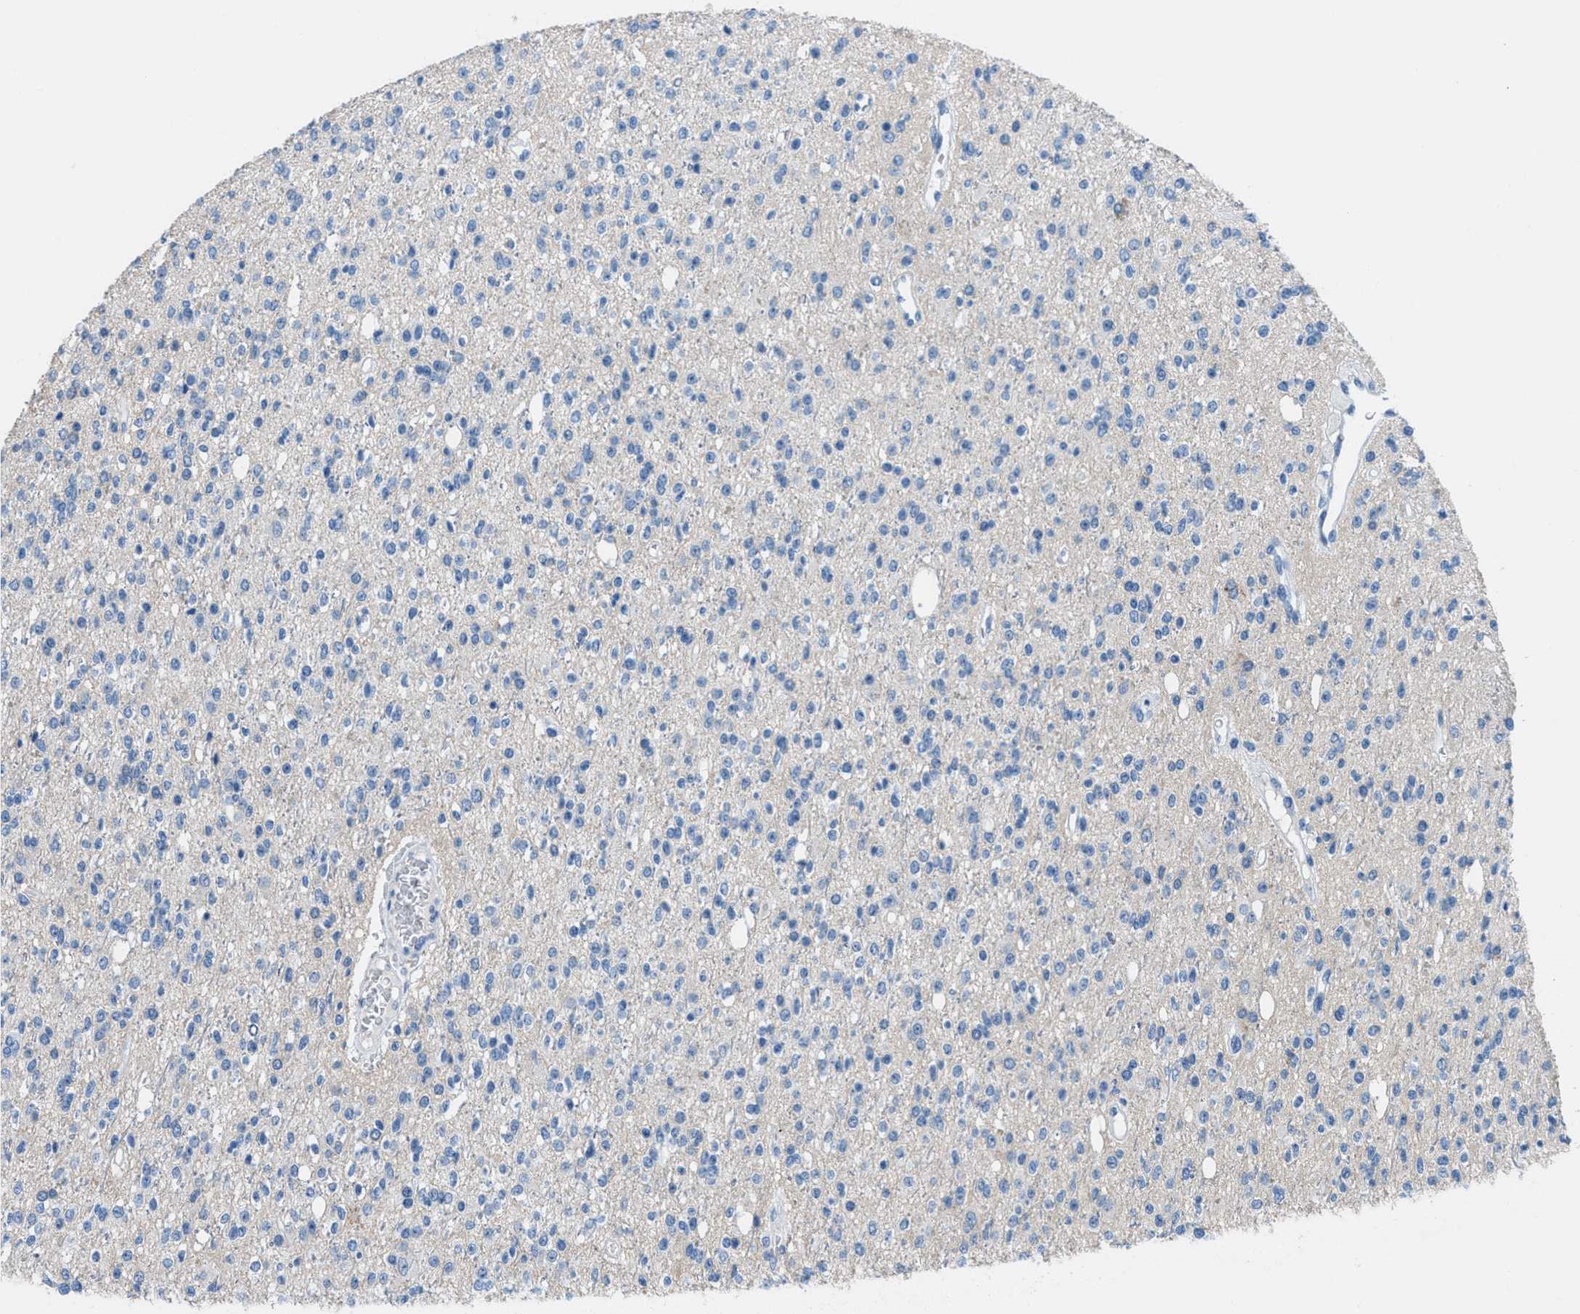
{"staining": {"intensity": "negative", "quantity": "none", "location": "none"}, "tissue": "glioma", "cell_type": "Tumor cells", "image_type": "cancer", "snomed": [{"axis": "morphology", "description": "Glioma, malignant, High grade"}, {"axis": "topography", "description": "Brain"}], "caption": "Histopathology image shows no significant protein expression in tumor cells of malignant high-grade glioma. The staining was performed using DAB (3,3'-diaminobenzidine) to visualize the protein expression in brown, while the nuclei were stained in blue with hematoxylin (Magnification: 20x).", "gene": "MGARP", "patient": {"sex": "male", "age": 34}}